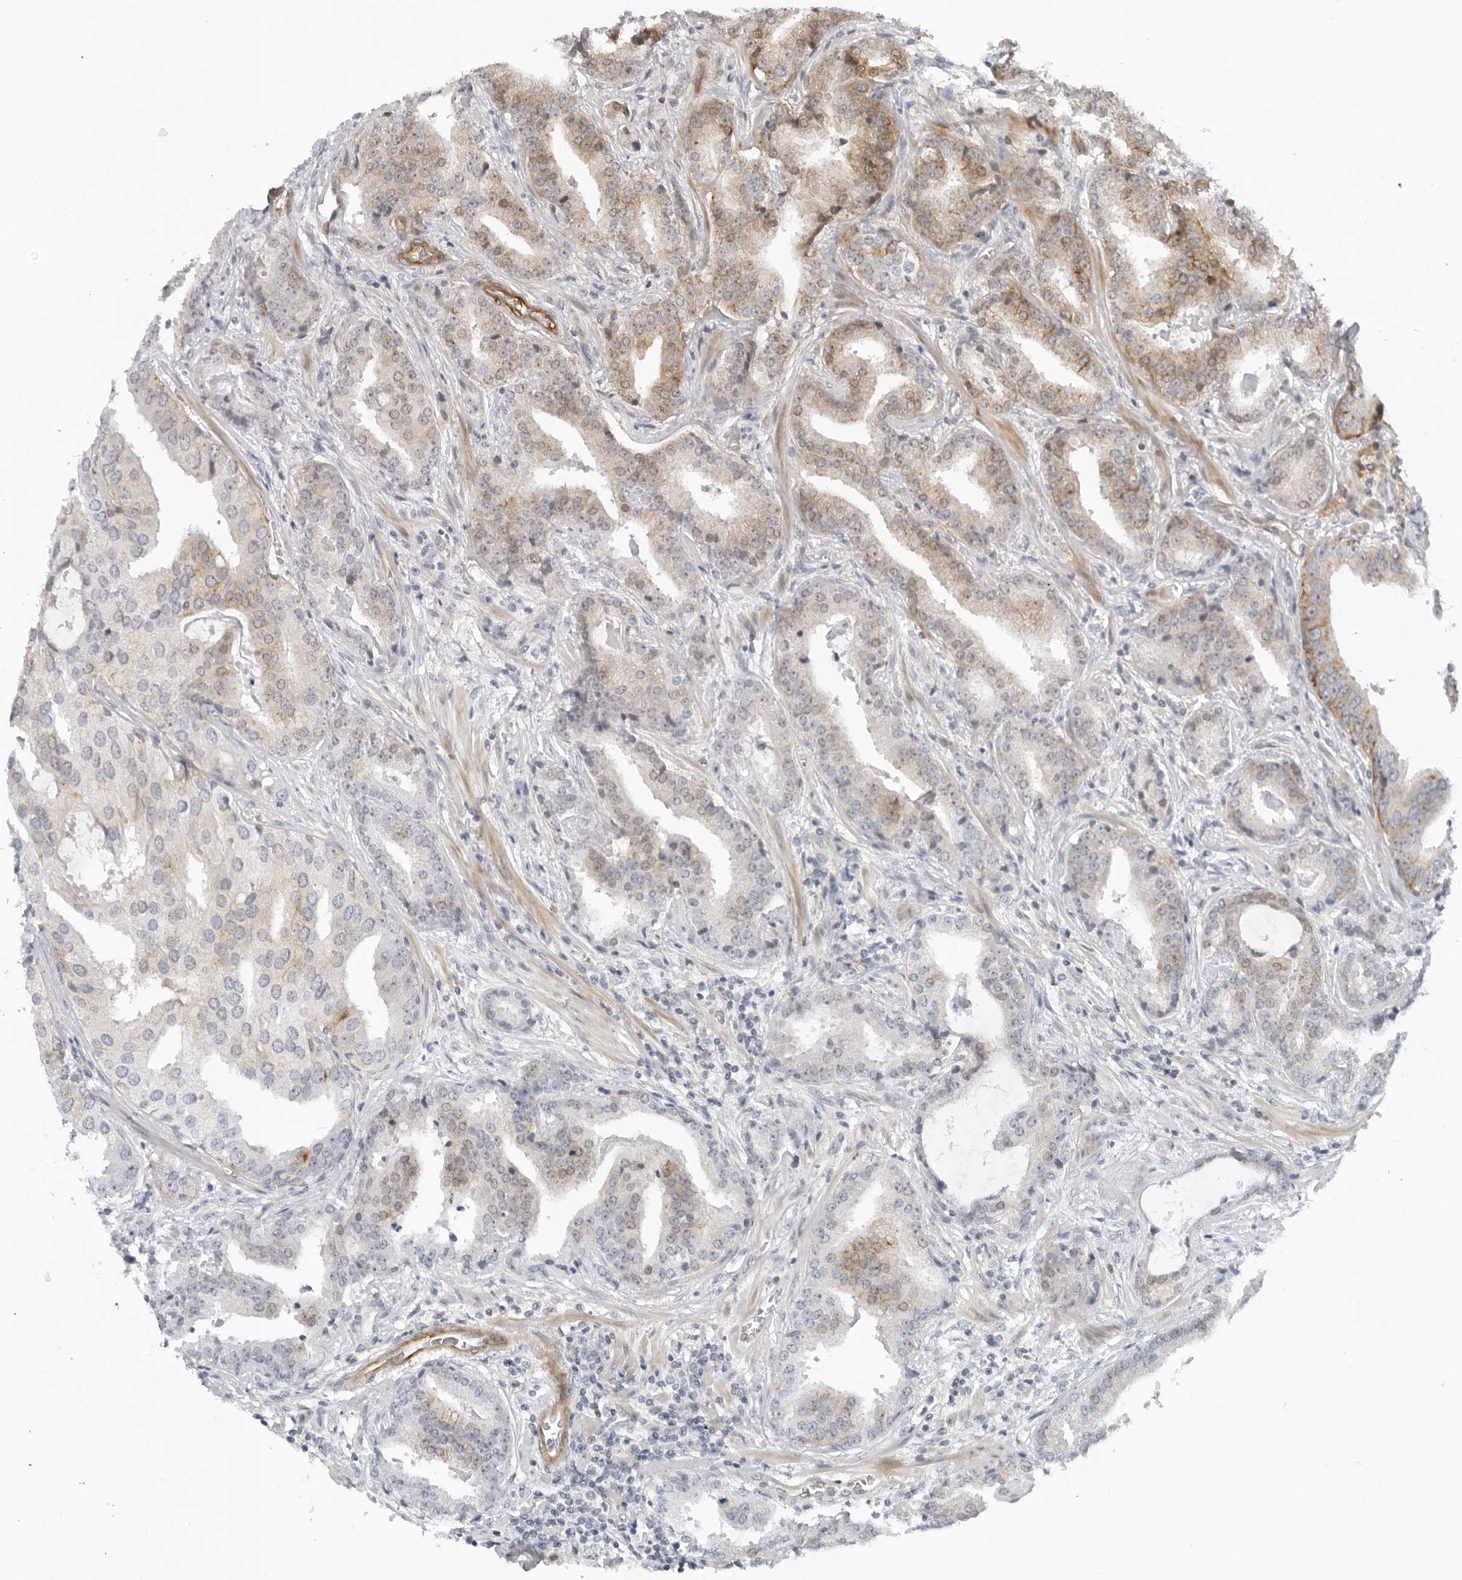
{"staining": {"intensity": "weak", "quantity": "<25%", "location": "cytoplasmic/membranous"}, "tissue": "prostate cancer", "cell_type": "Tumor cells", "image_type": "cancer", "snomed": [{"axis": "morphology", "description": "Adenocarcinoma, Low grade"}, {"axis": "topography", "description": "Prostate"}], "caption": "Immunohistochemistry micrograph of prostate cancer (adenocarcinoma (low-grade)) stained for a protein (brown), which demonstrates no expression in tumor cells.", "gene": "SUGCT", "patient": {"sex": "male", "age": 67}}